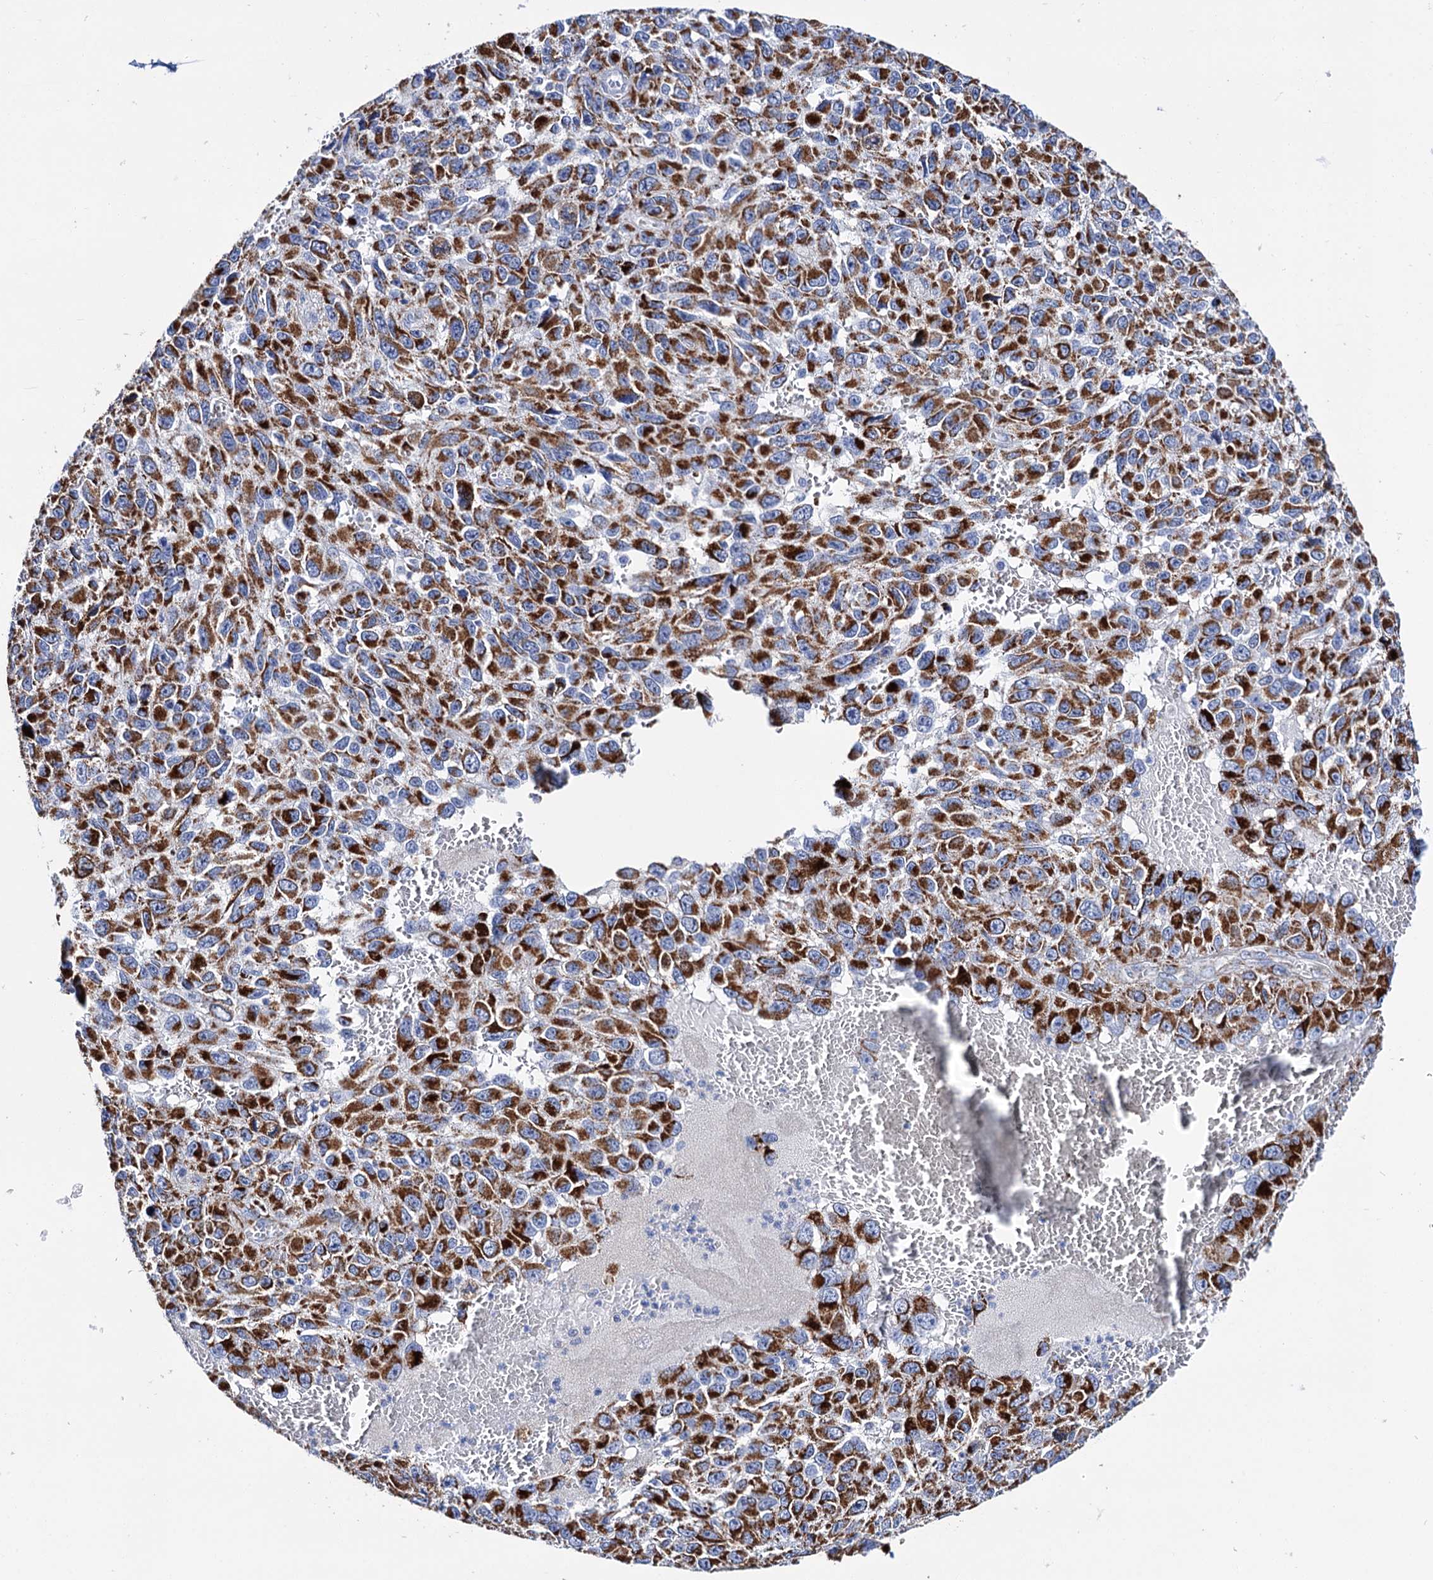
{"staining": {"intensity": "strong", "quantity": ">75%", "location": "cytoplasmic/membranous"}, "tissue": "melanoma", "cell_type": "Tumor cells", "image_type": "cancer", "snomed": [{"axis": "morphology", "description": "Normal tissue, NOS"}, {"axis": "morphology", "description": "Malignant melanoma, NOS"}, {"axis": "topography", "description": "Skin"}], "caption": "Melanoma was stained to show a protein in brown. There is high levels of strong cytoplasmic/membranous staining in approximately >75% of tumor cells.", "gene": "UBASH3B", "patient": {"sex": "female", "age": 96}}